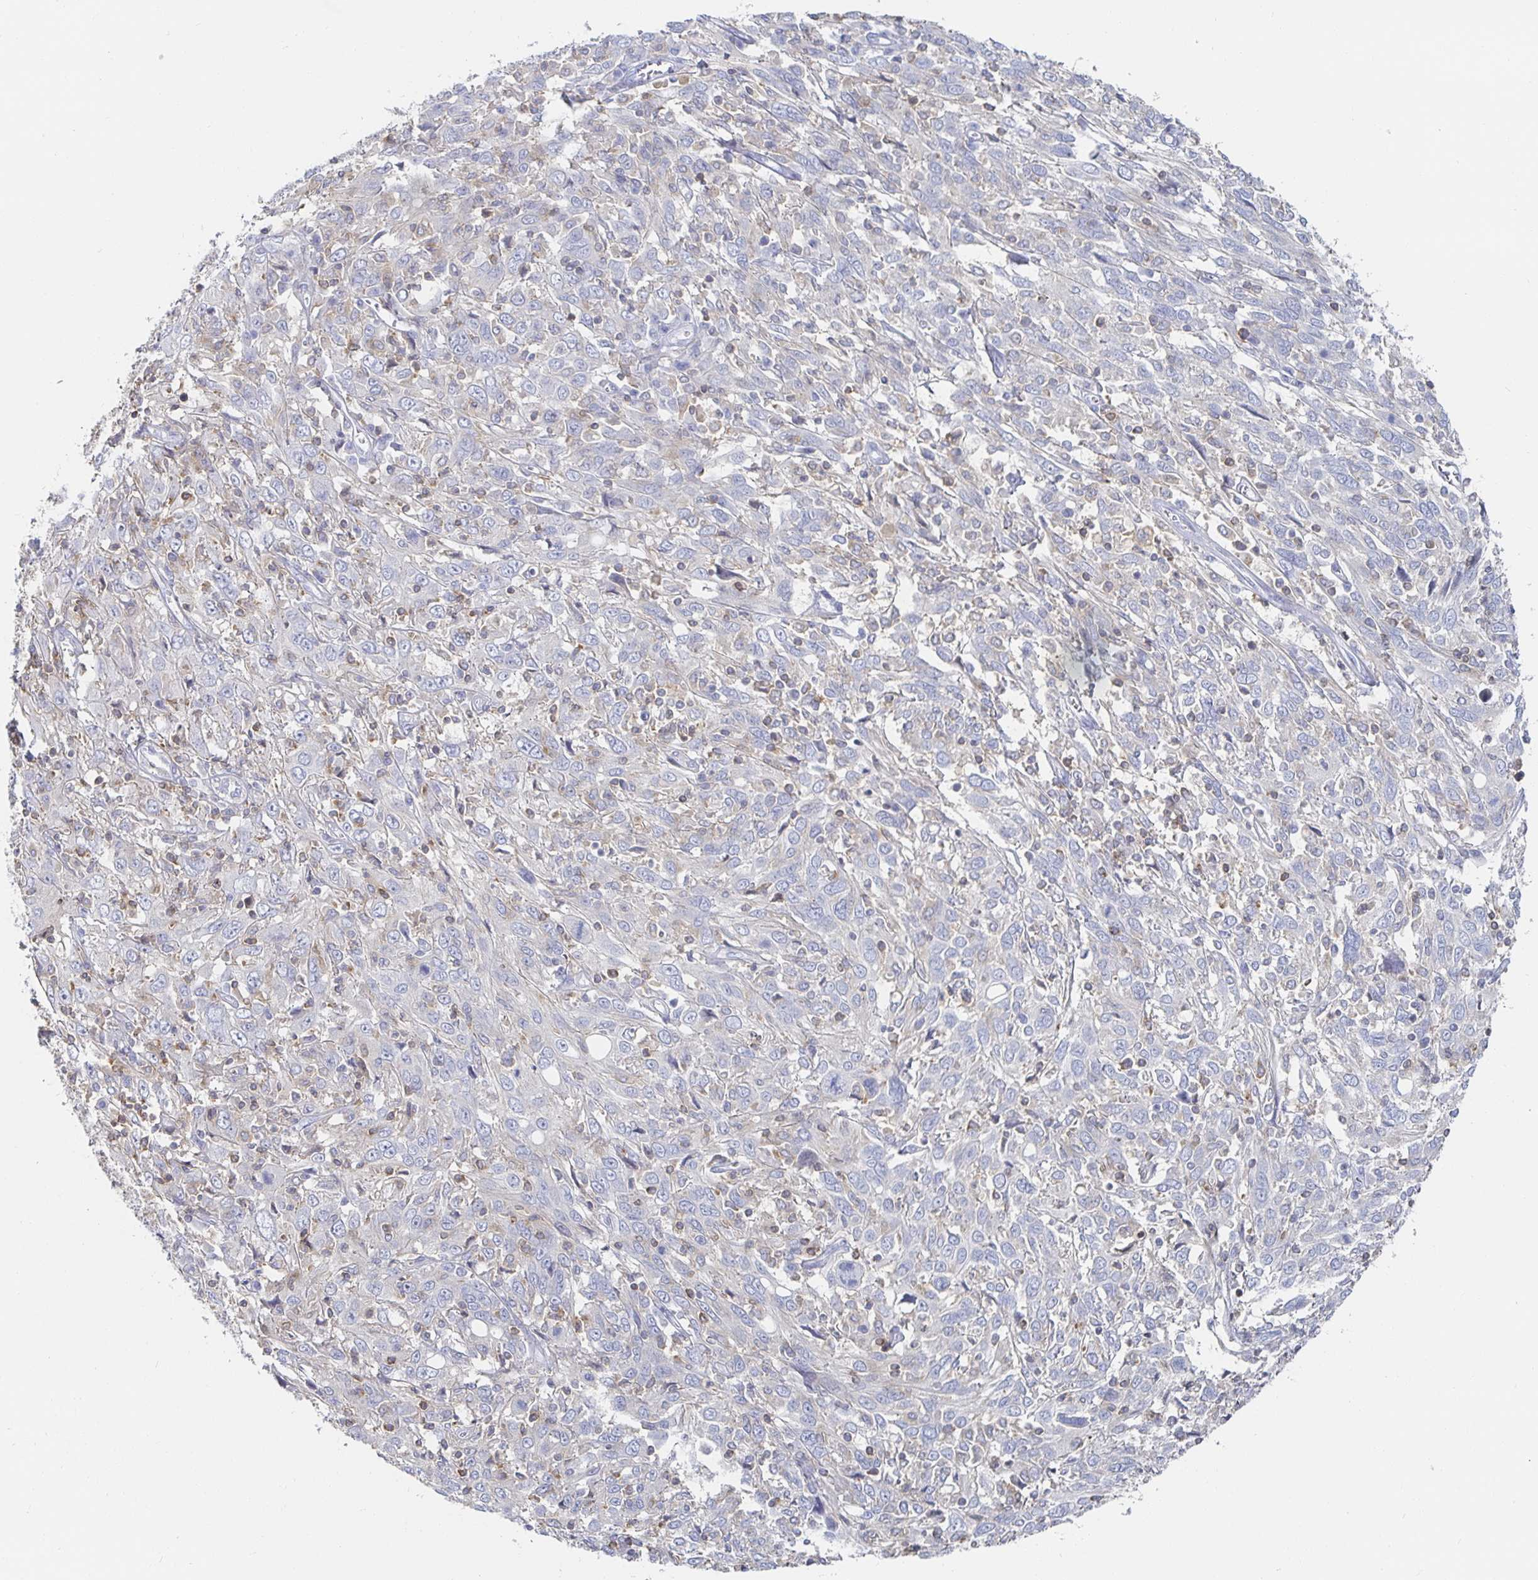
{"staining": {"intensity": "negative", "quantity": "none", "location": "none"}, "tissue": "cervical cancer", "cell_type": "Tumor cells", "image_type": "cancer", "snomed": [{"axis": "morphology", "description": "Squamous cell carcinoma, NOS"}, {"axis": "topography", "description": "Cervix"}], "caption": "This is a micrograph of immunohistochemistry staining of cervical cancer, which shows no expression in tumor cells.", "gene": "PIK3CD", "patient": {"sex": "female", "age": 46}}